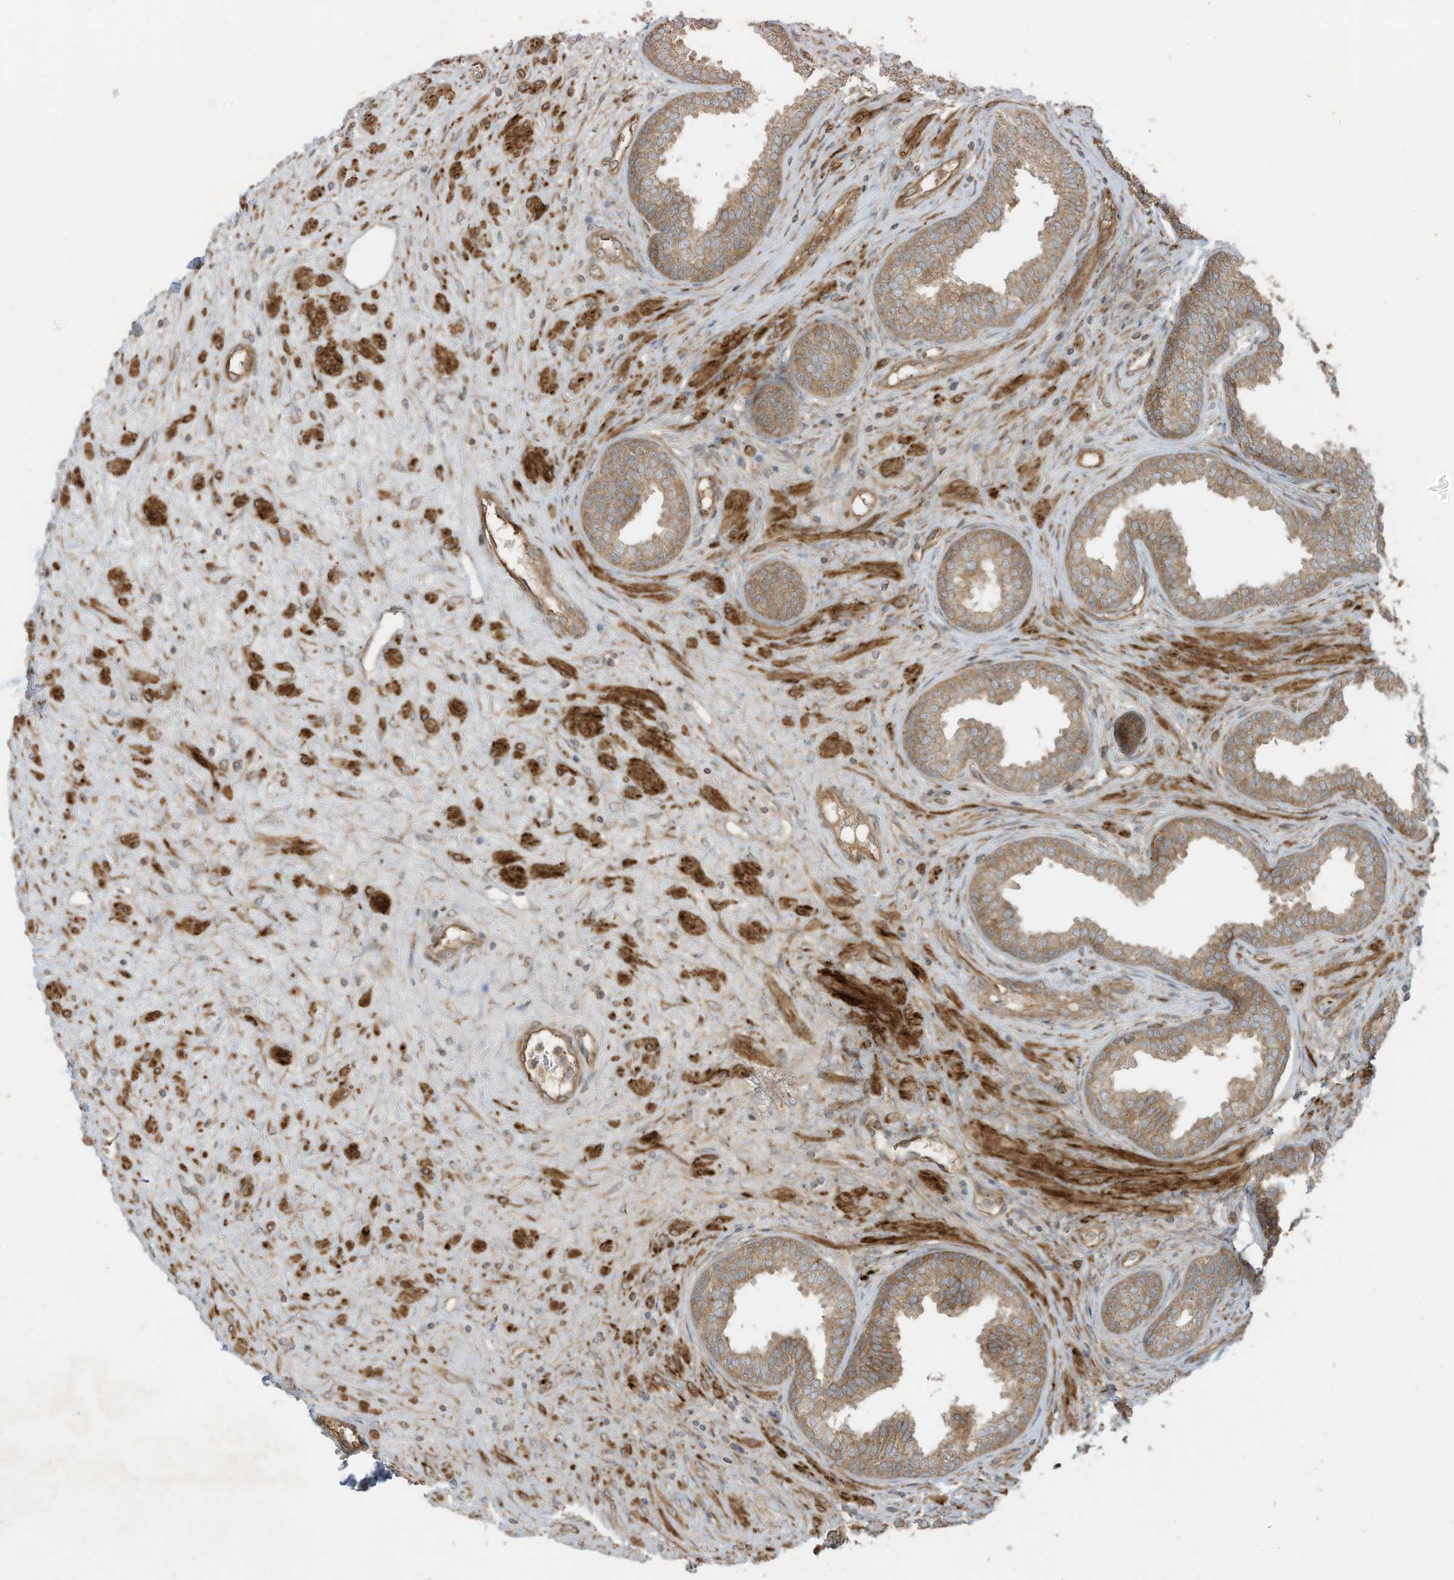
{"staining": {"intensity": "moderate", "quantity": ">75%", "location": "cytoplasmic/membranous"}, "tissue": "prostate", "cell_type": "Glandular cells", "image_type": "normal", "snomed": [{"axis": "morphology", "description": "Normal tissue, NOS"}, {"axis": "topography", "description": "Prostate"}], "caption": "A medium amount of moderate cytoplasmic/membranous staining is present in about >75% of glandular cells in benign prostate.", "gene": "DDIT4", "patient": {"sex": "male", "age": 76}}